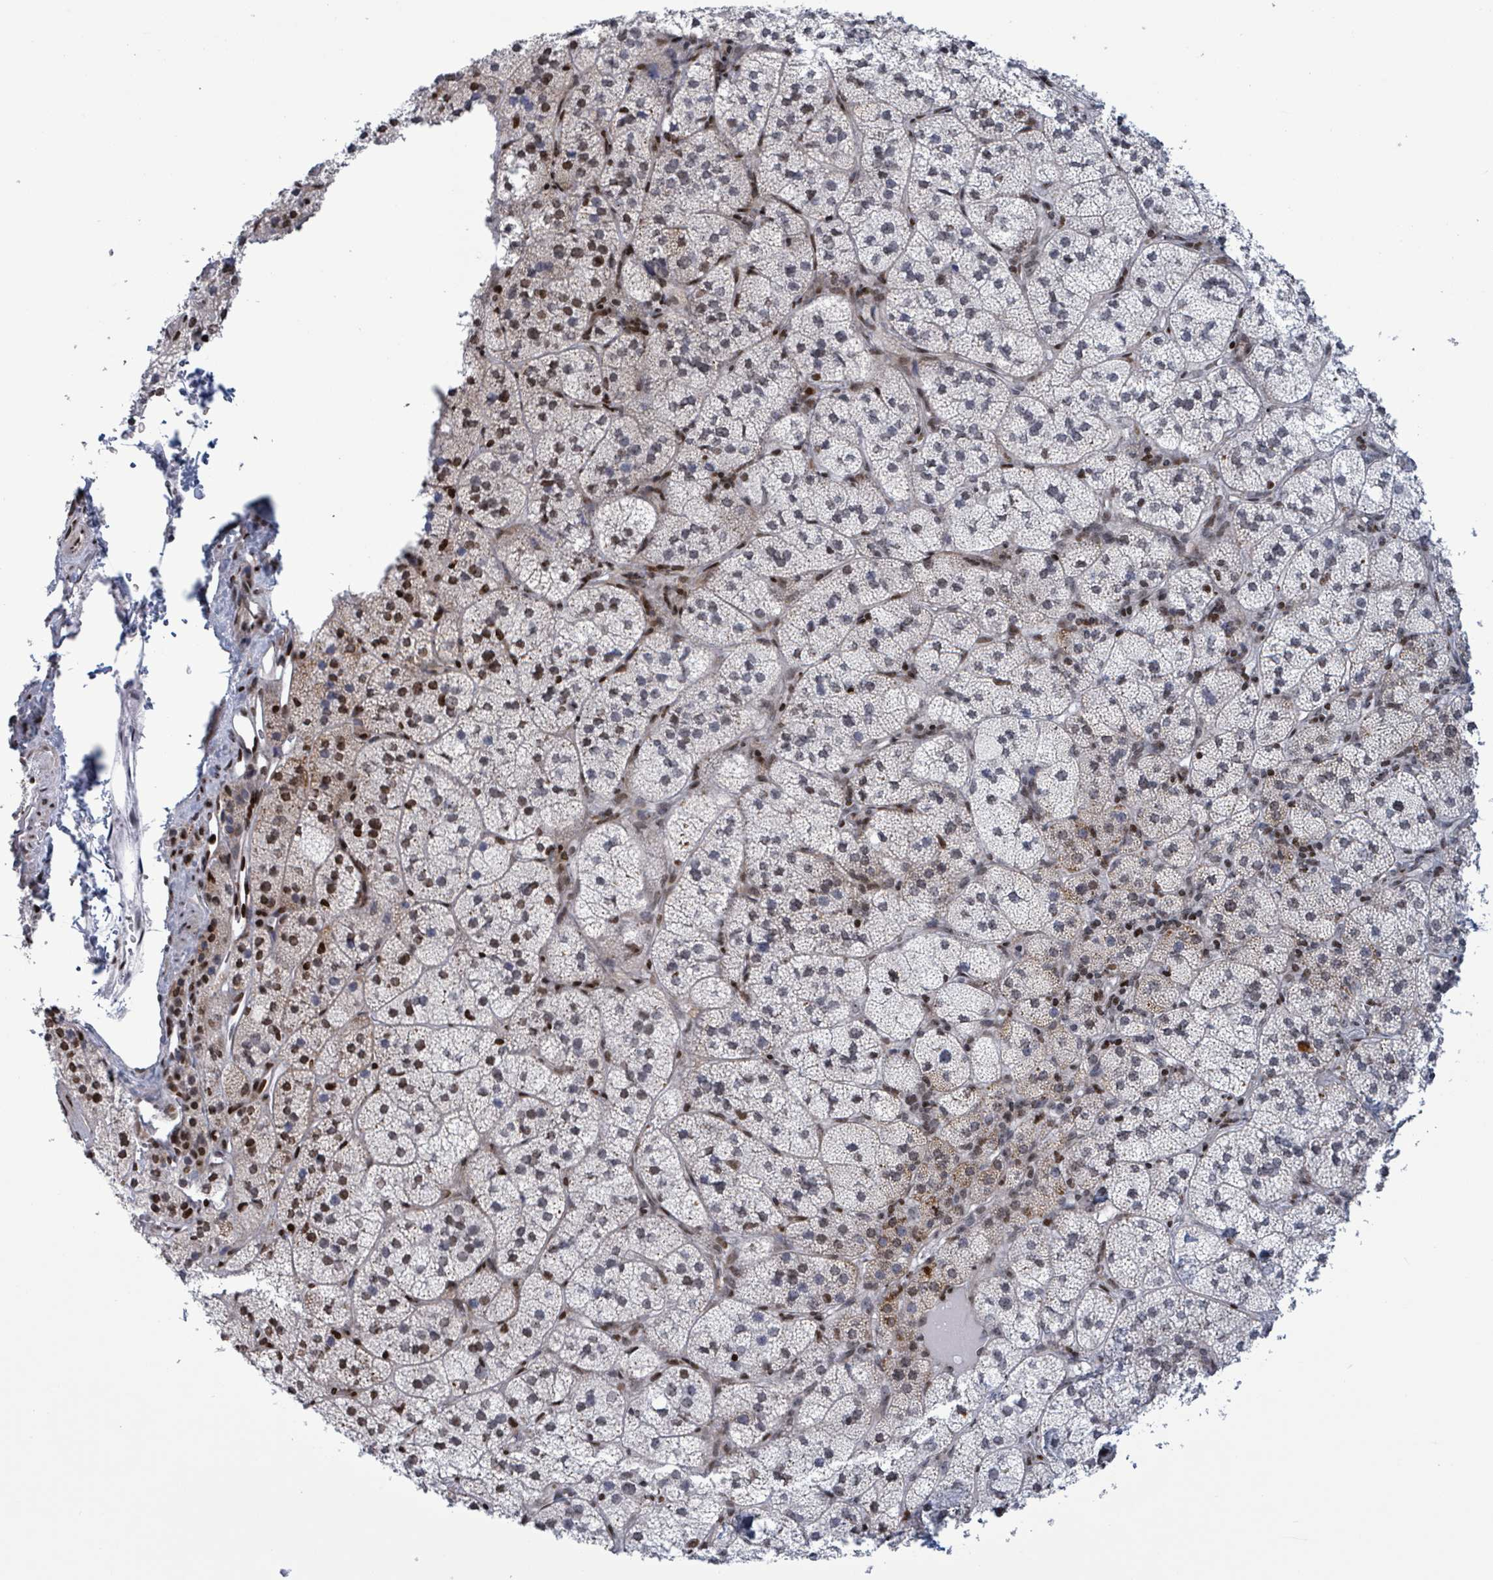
{"staining": {"intensity": "strong", "quantity": "25%-75%", "location": "cytoplasmic/membranous,nuclear"}, "tissue": "adrenal gland", "cell_type": "Glandular cells", "image_type": "normal", "snomed": [{"axis": "morphology", "description": "Normal tissue, NOS"}, {"axis": "topography", "description": "Adrenal gland"}], "caption": "Adrenal gland stained with DAB IHC exhibits high levels of strong cytoplasmic/membranous,nuclear positivity in approximately 25%-75% of glandular cells. (brown staining indicates protein expression, while blue staining denotes nuclei).", "gene": "FNDC4", "patient": {"sex": "female", "age": 58}}